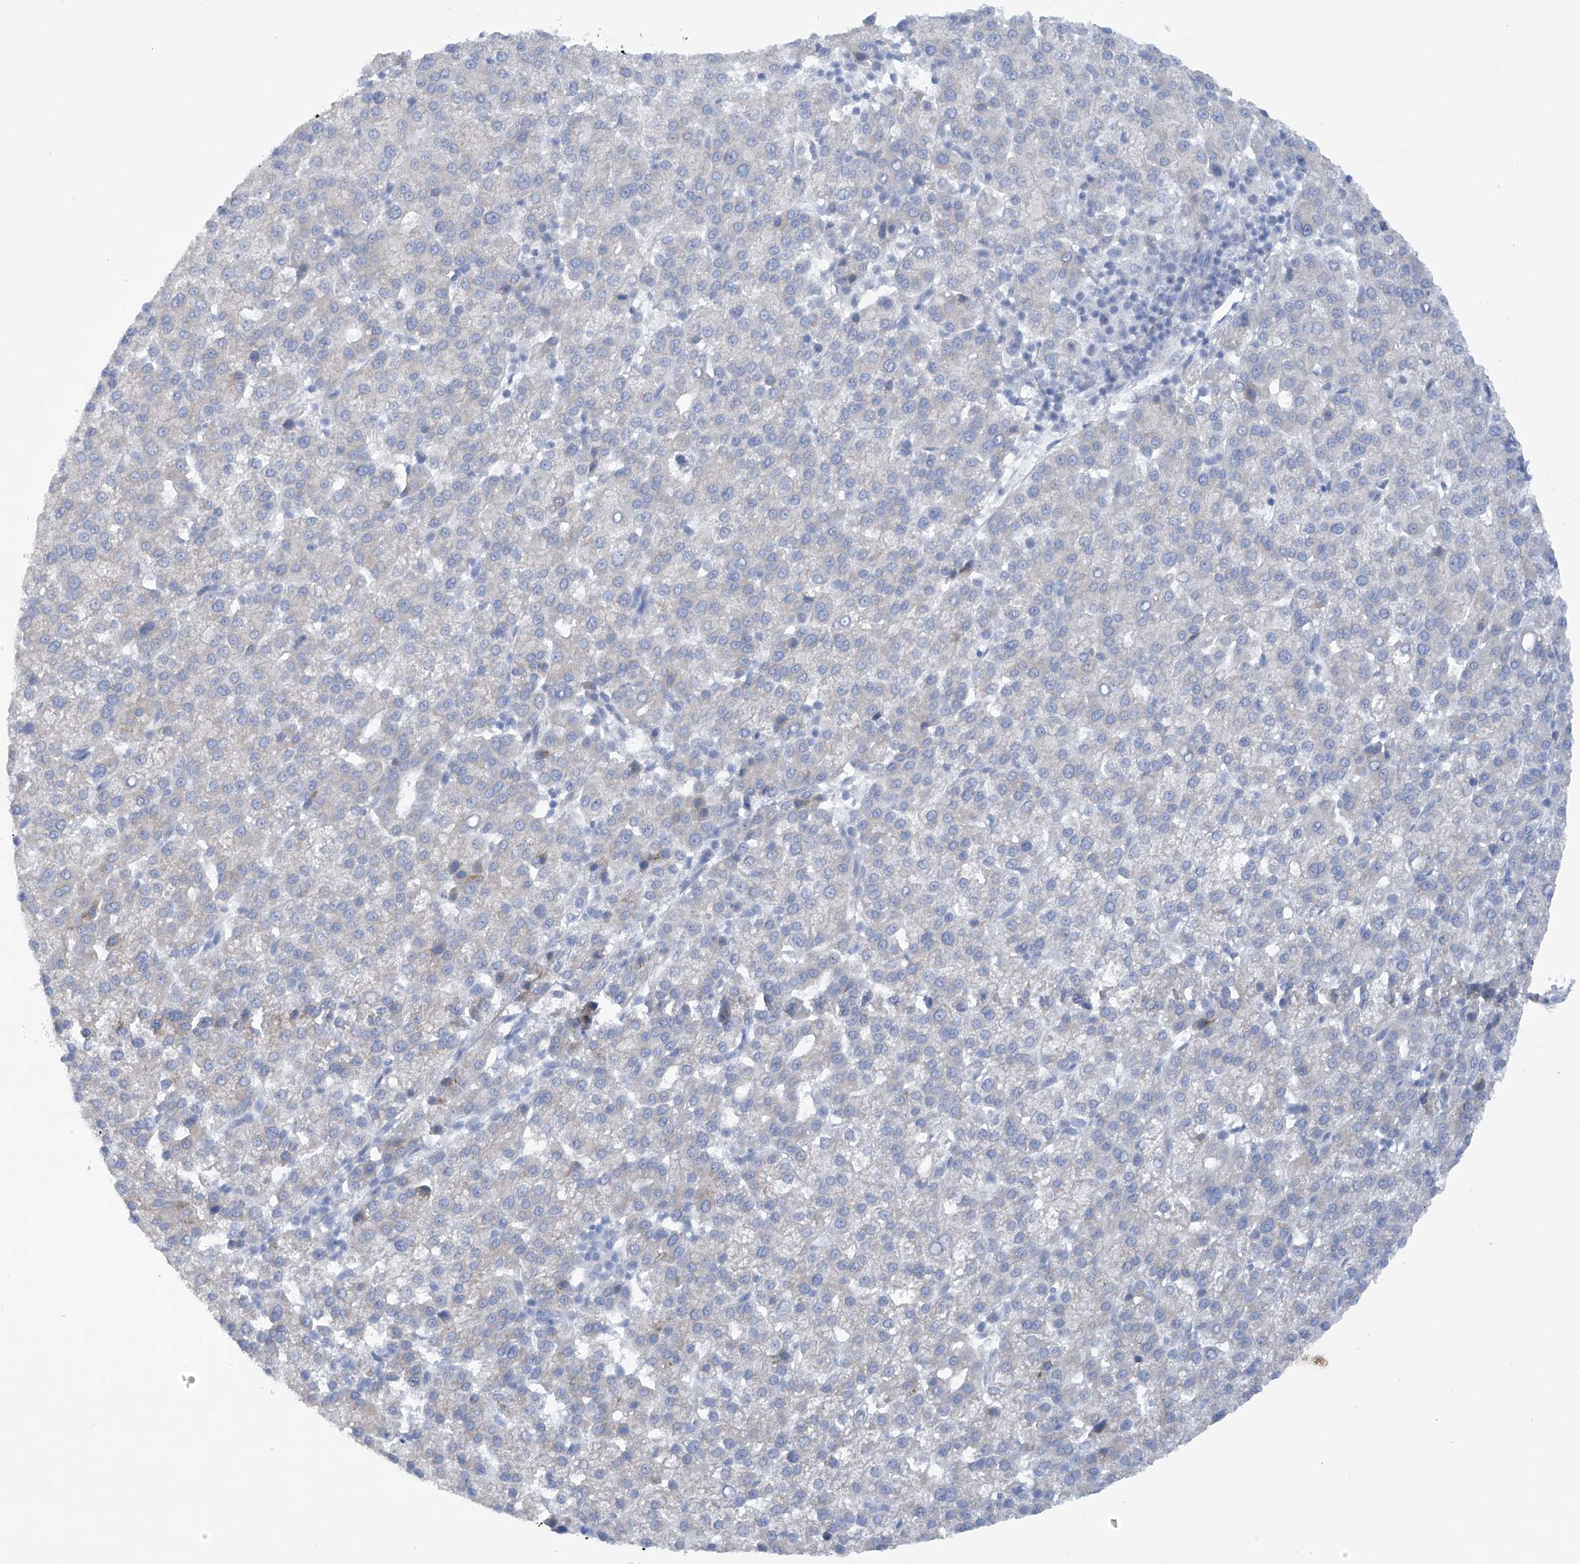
{"staining": {"intensity": "negative", "quantity": "none", "location": "none"}, "tissue": "liver cancer", "cell_type": "Tumor cells", "image_type": "cancer", "snomed": [{"axis": "morphology", "description": "Carcinoma, Hepatocellular, NOS"}, {"axis": "topography", "description": "Liver"}], "caption": "DAB immunohistochemical staining of liver cancer (hepatocellular carcinoma) shows no significant positivity in tumor cells.", "gene": "TRMT2B", "patient": {"sex": "female", "age": 58}}